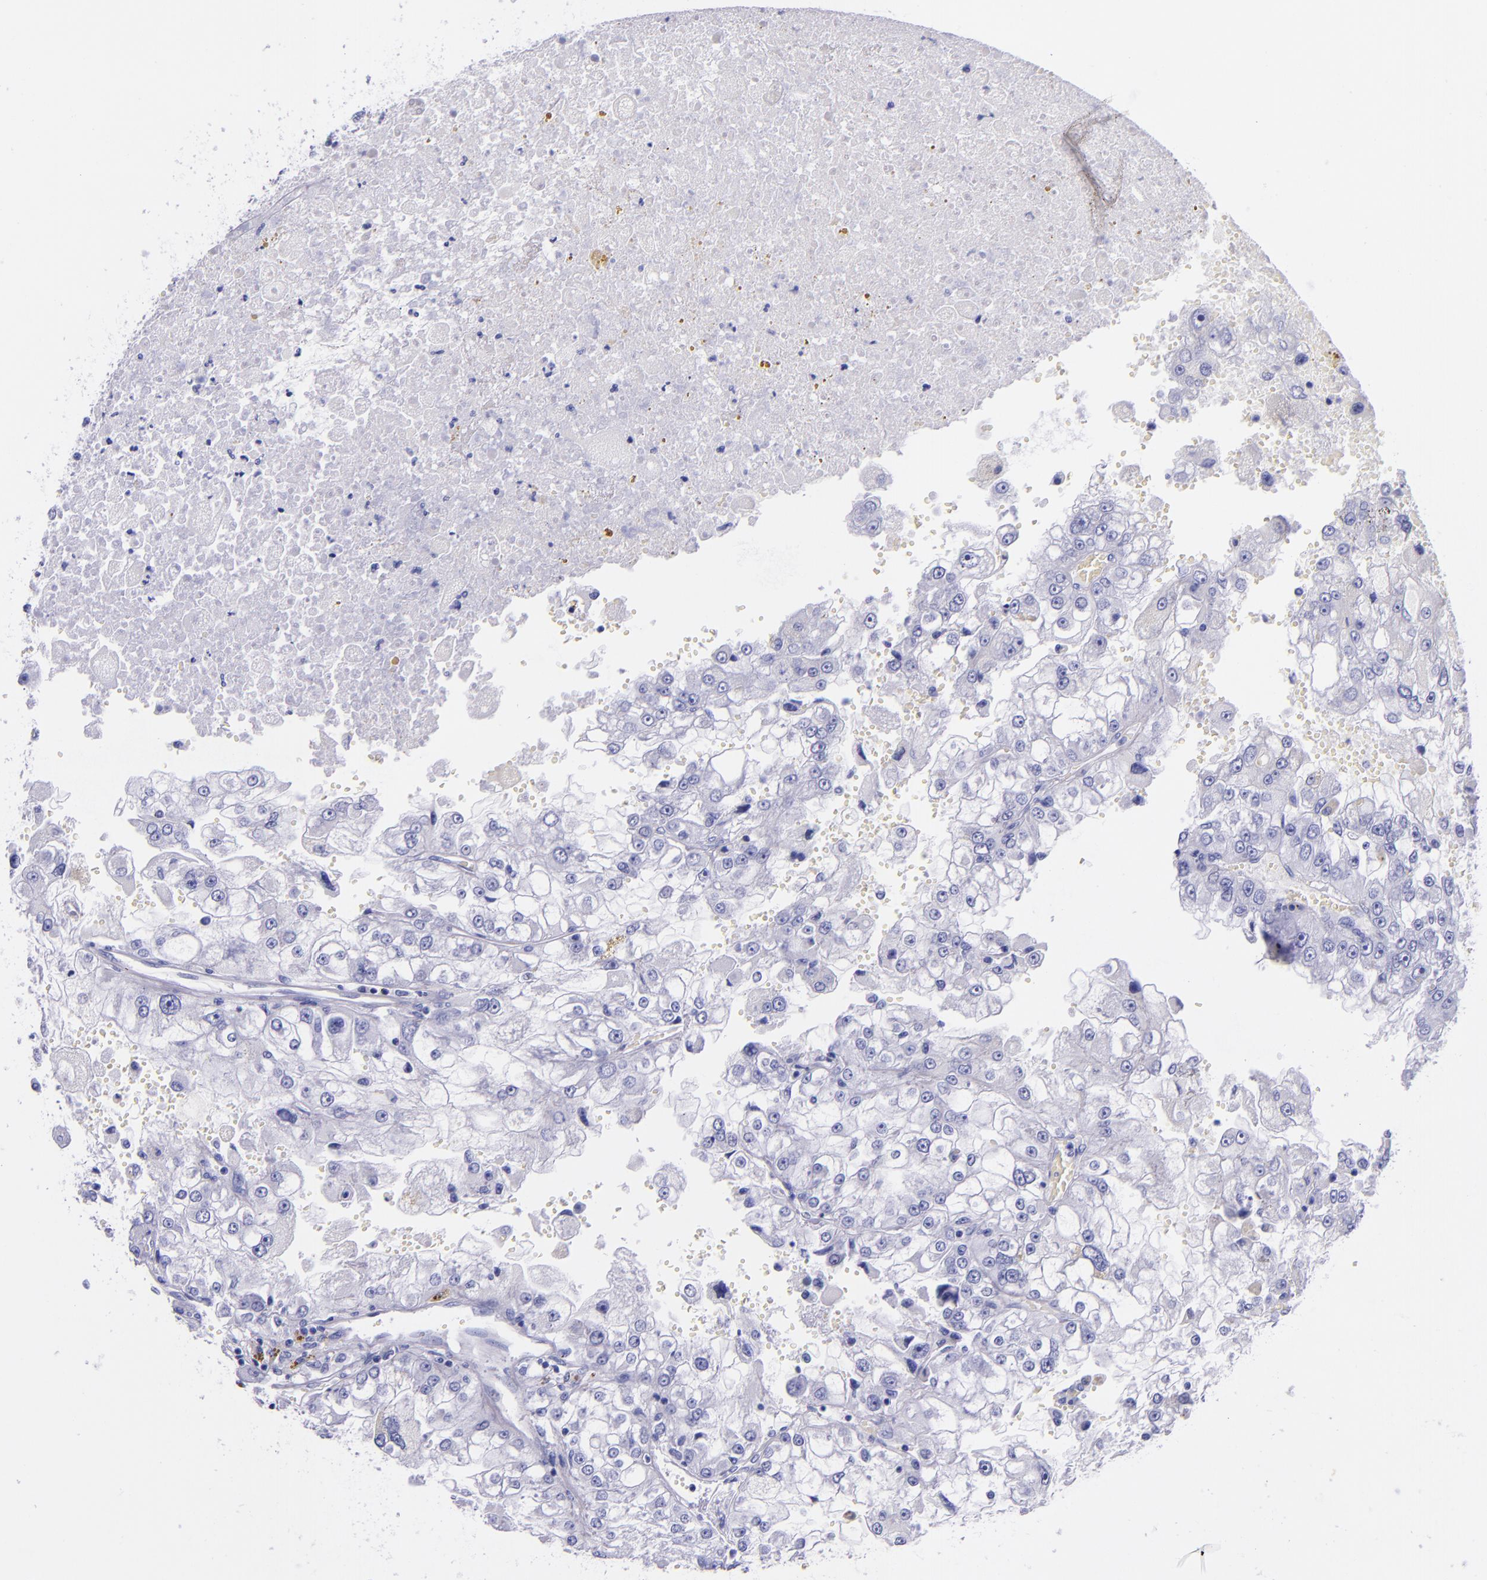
{"staining": {"intensity": "negative", "quantity": "none", "location": "none"}, "tissue": "renal cancer", "cell_type": "Tumor cells", "image_type": "cancer", "snomed": [{"axis": "morphology", "description": "Adenocarcinoma, NOS"}, {"axis": "topography", "description": "Kidney"}], "caption": "Immunohistochemical staining of renal adenocarcinoma exhibits no significant staining in tumor cells.", "gene": "LAG3", "patient": {"sex": "female", "age": 83}}